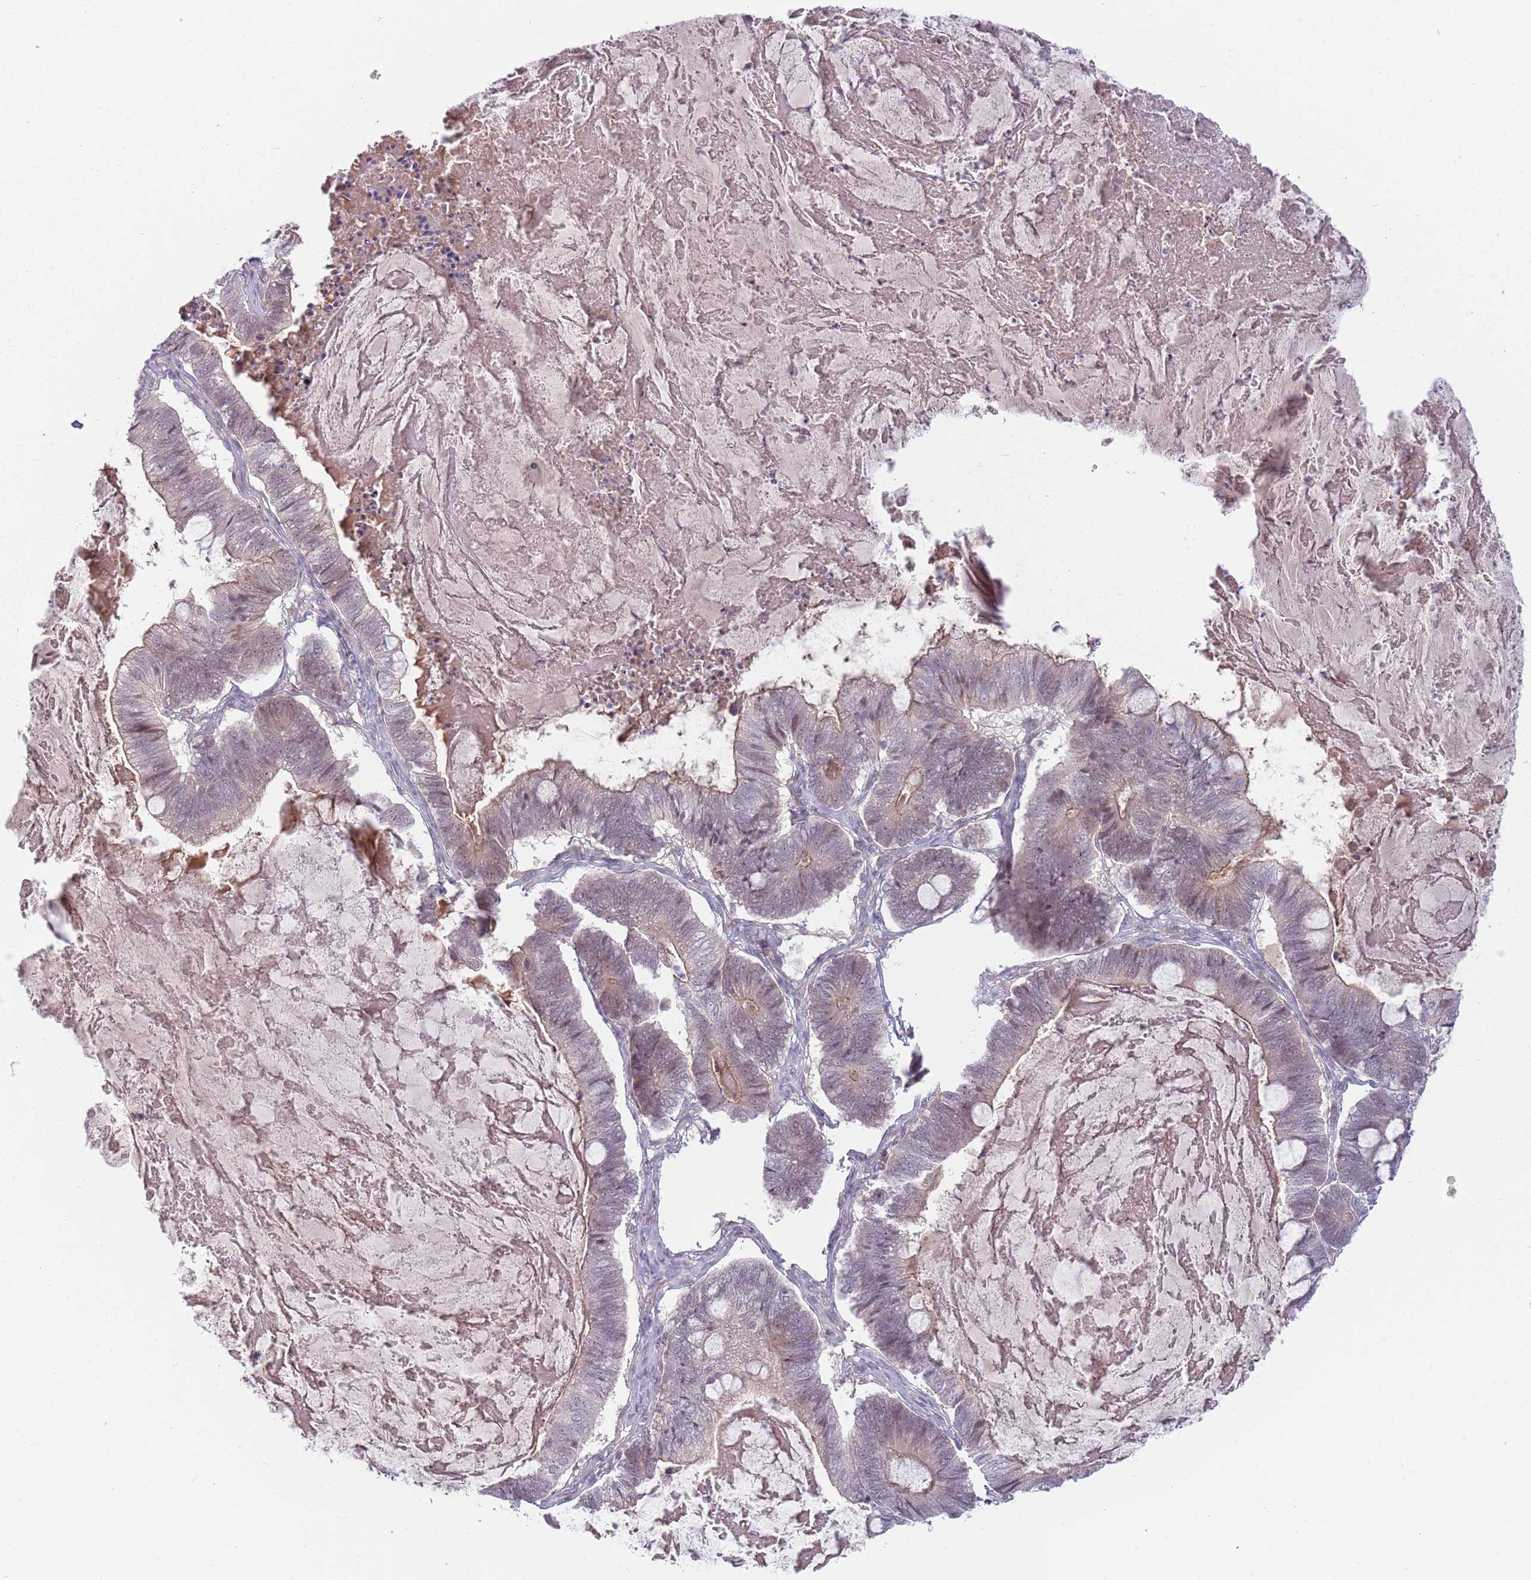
{"staining": {"intensity": "weak", "quantity": "<25%", "location": "cytoplasmic/membranous"}, "tissue": "ovarian cancer", "cell_type": "Tumor cells", "image_type": "cancer", "snomed": [{"axis": "morphology", "description": "Cystadenocarcinoma, mucinous, NOS"}, {"axis": "topography", "description": "Ovary"}], "caption": "Tumor cells are negative for protein expression in human ovarian mucinous cystadenocarcinoma. (DAB (3,3'-diaminobenzidine) IHC visualized using brightfield microscopy, high magnification).", "gene": "ADGRG1", "patient": {"sex": "female", "age": 61}}